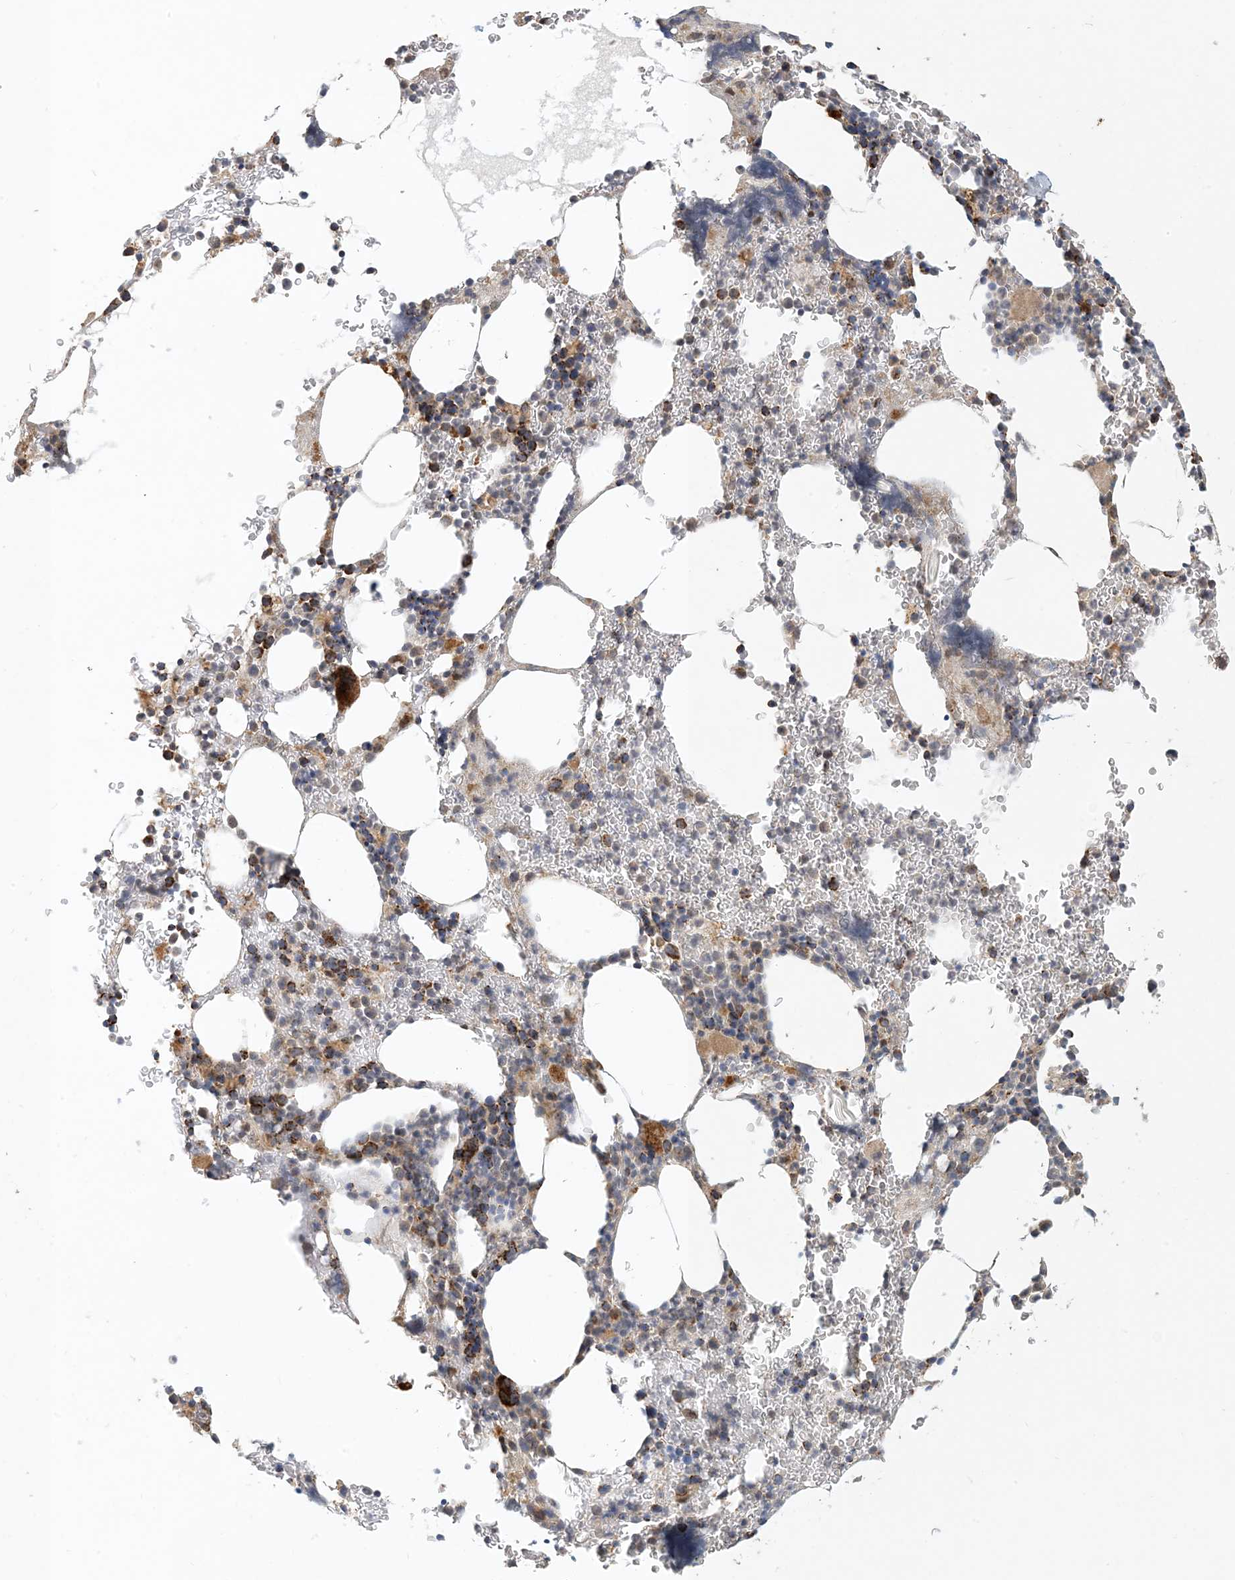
{"staining": {"intensity": "moderate", "quantity": "25%-75%", "location": "cytoplasmic/membranous"}, "tissue": "bone marrow", "cell_type": "Hematopoietic cells", "image_type": "normal", "snomed": [{"axis": "morphology", "description": "Normal tissue, NOS"}, {"axis": "topography", "description": "Bone marrow"}], "caption": "This image displays normal bone marrow stained with immunohistochemistry to label a protein in brown. The cytoplasmic/membranous of hematopoietic cells show moderate positivity for the protein. Nuclei are counter-stained blue.", "gene": "ZBTB3", "patient": {"sex": "male"}}